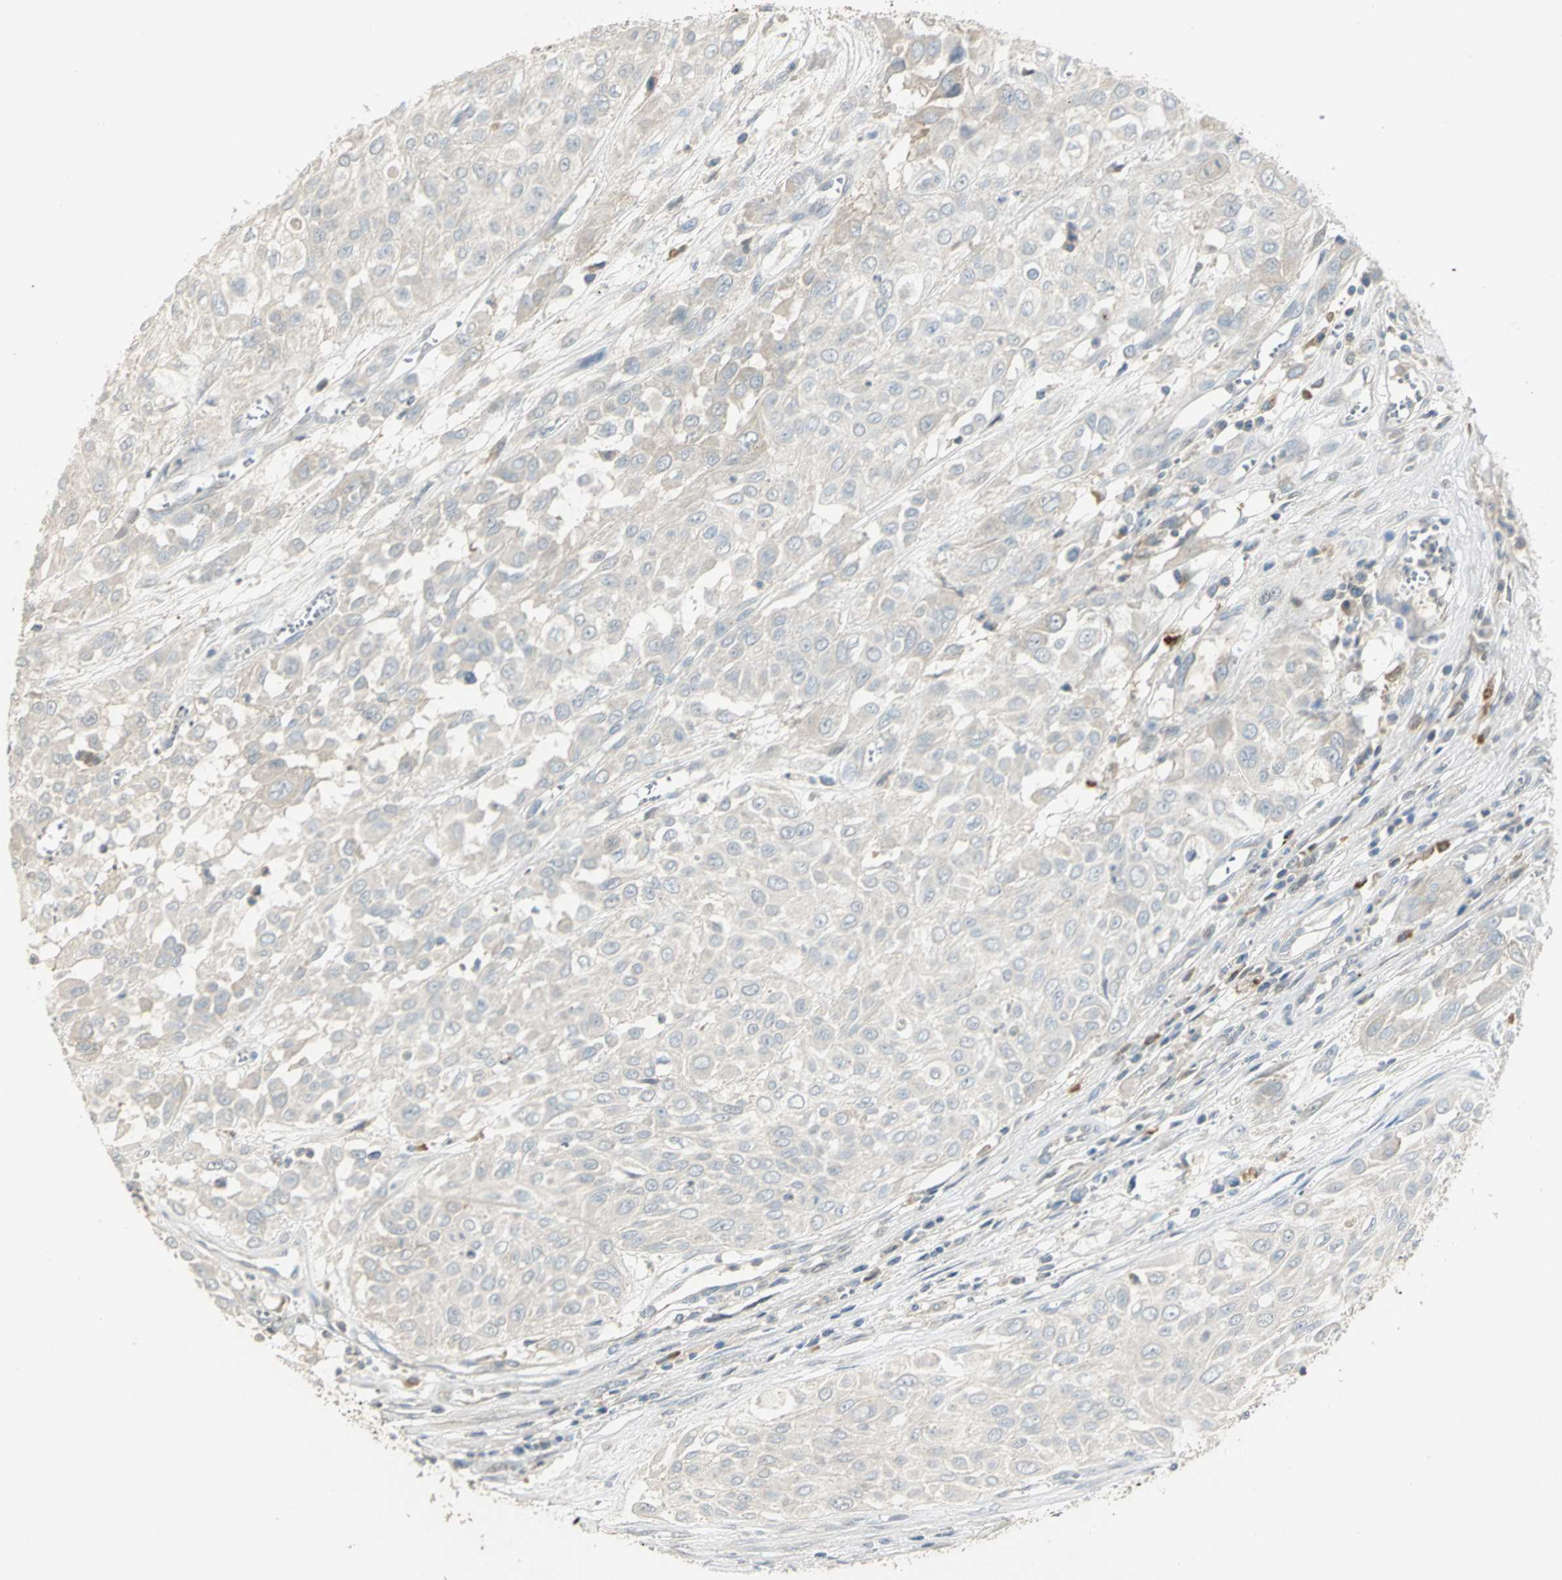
{"staining": {"intensity": "negative", "quantity": "none", "location": "none"}, "tissue": "urothelial cancer", "cell_type": "Tumor cells", "image_type": "cancer", "snomed": [{"axis": "morphology", "description": "Urothelial carcinoma, High grade"}, {"axis": "topography", "description": "Urinary bladder"}], "caption": "A photomicrograph of urothelial cancer stained for a protein displays no brown staining in tumor cells.", "gene": "PROC", "patient": {"sex": "male", "age": 57}}